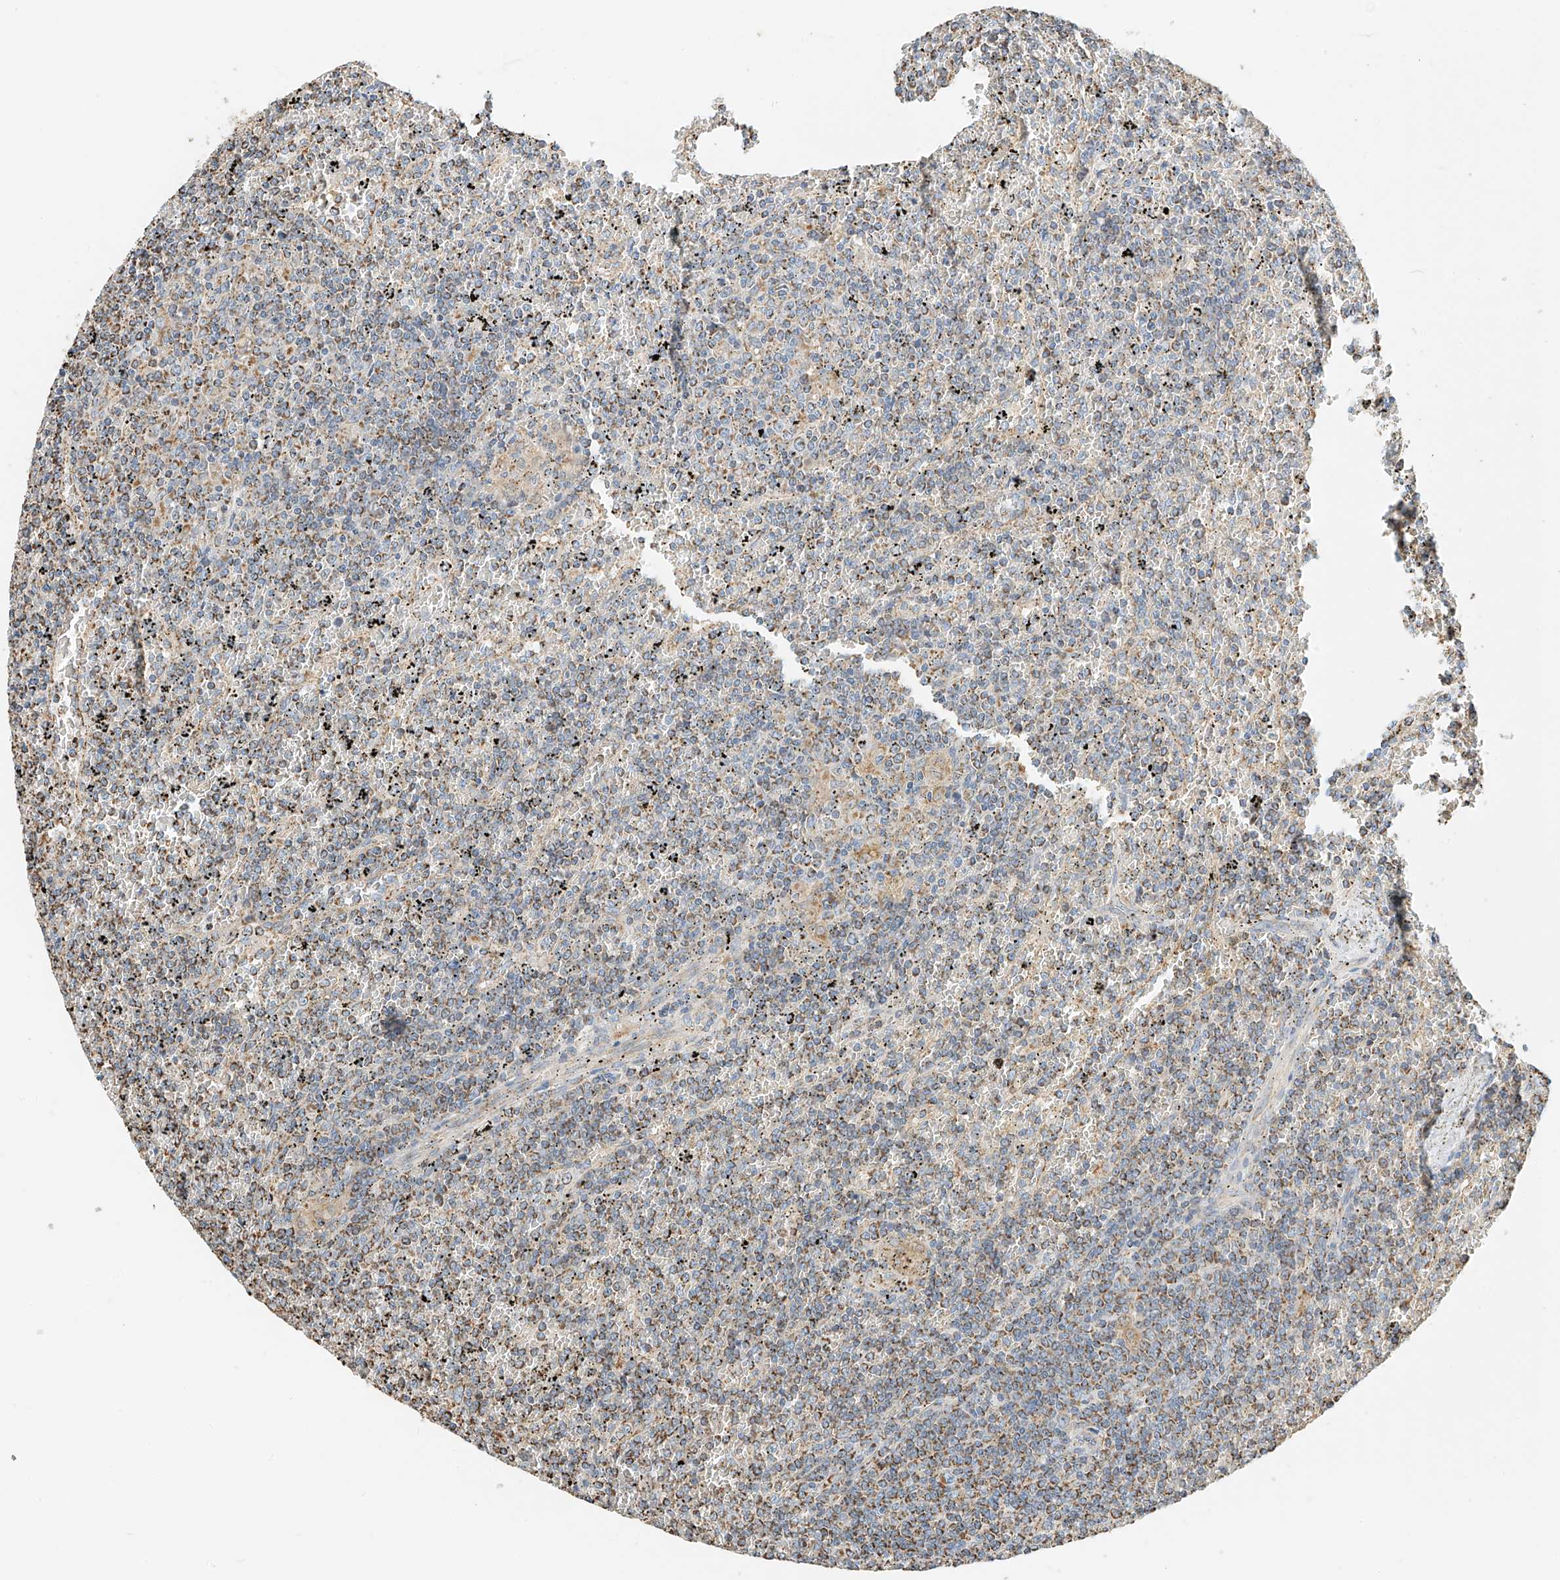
{"staining": {"intensity": "weak", "quantity": "25%-75%", "location": "cytoplasmic/membranous"}, "tissue": "lymphoma", "cell_type": "Tumor cells", "image_type": "cancer", "snomed": [{"axis": "morphology", "description": "Malignant lymphoma, non-Hodgkin's type, Low grade"}, {"axis": "topography", "description": "Spleen"}], "caption": "Protein staining displays weak cytoplasmic/membranous expression in about 25%-75% of tumor cells in lymphoma.", "gene": "YIPF7", "patient": {"sex": "female", "age": 19}}